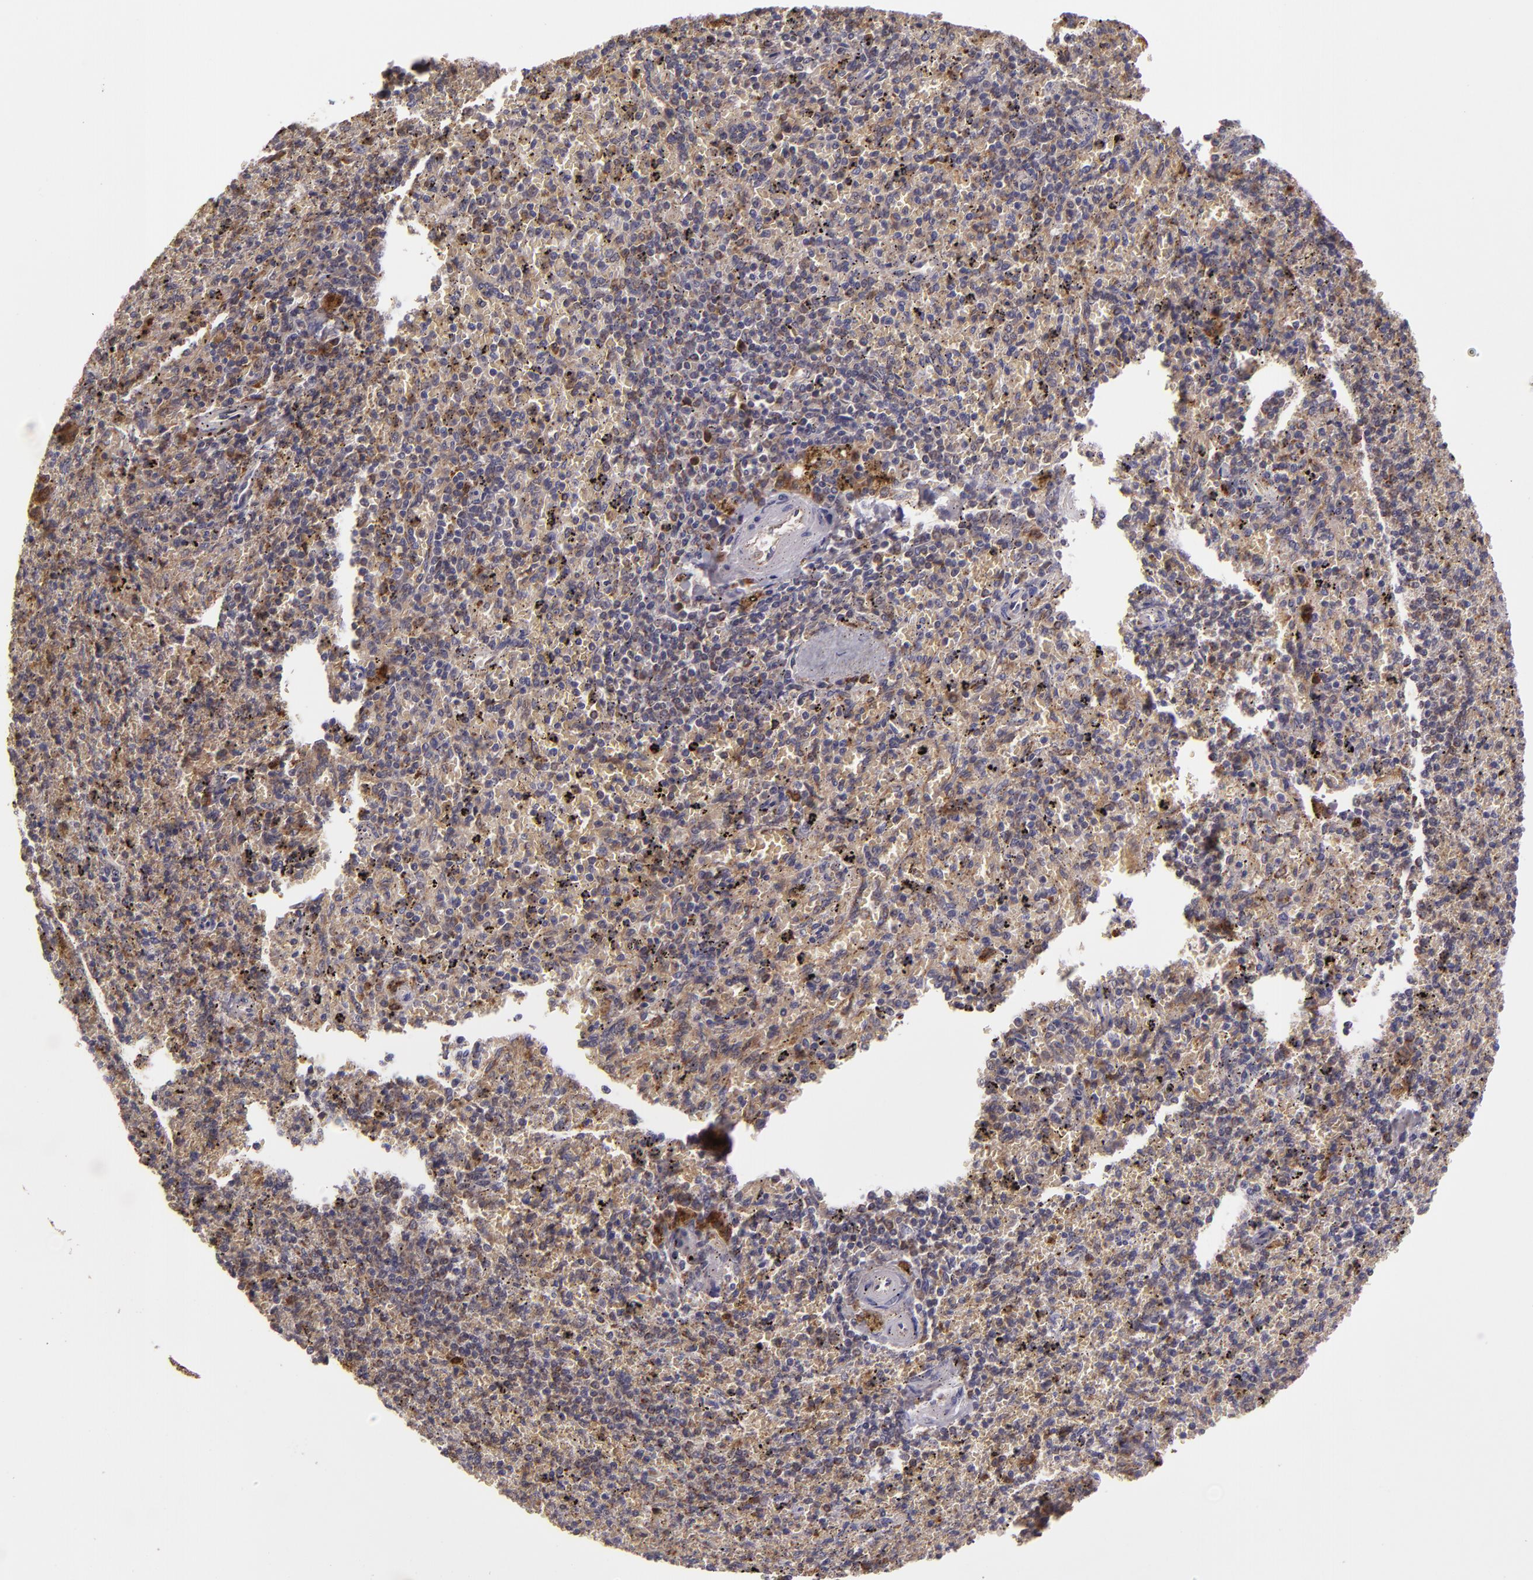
{"staining": {"intensity": "weak", "quantity": ">75%", "location": "cytoplasmic/membranous"}, "tissue": "spleen", "cell_type": "Cells in red pulp", "image_type": "normal", "snomed": [{"axis": "morphology", "description": "Normal tissue, NOS"}, {"axis": "topography", "description": "Spleen"}], "caption": "Immunohistochemical staining of normal human spleen exhibits weak cytoplasmic/membranous protein staining in approximately >75% of cells in red pulp.", "gene": "FHIT", "patient": {"sex": "female", "age": 43}}